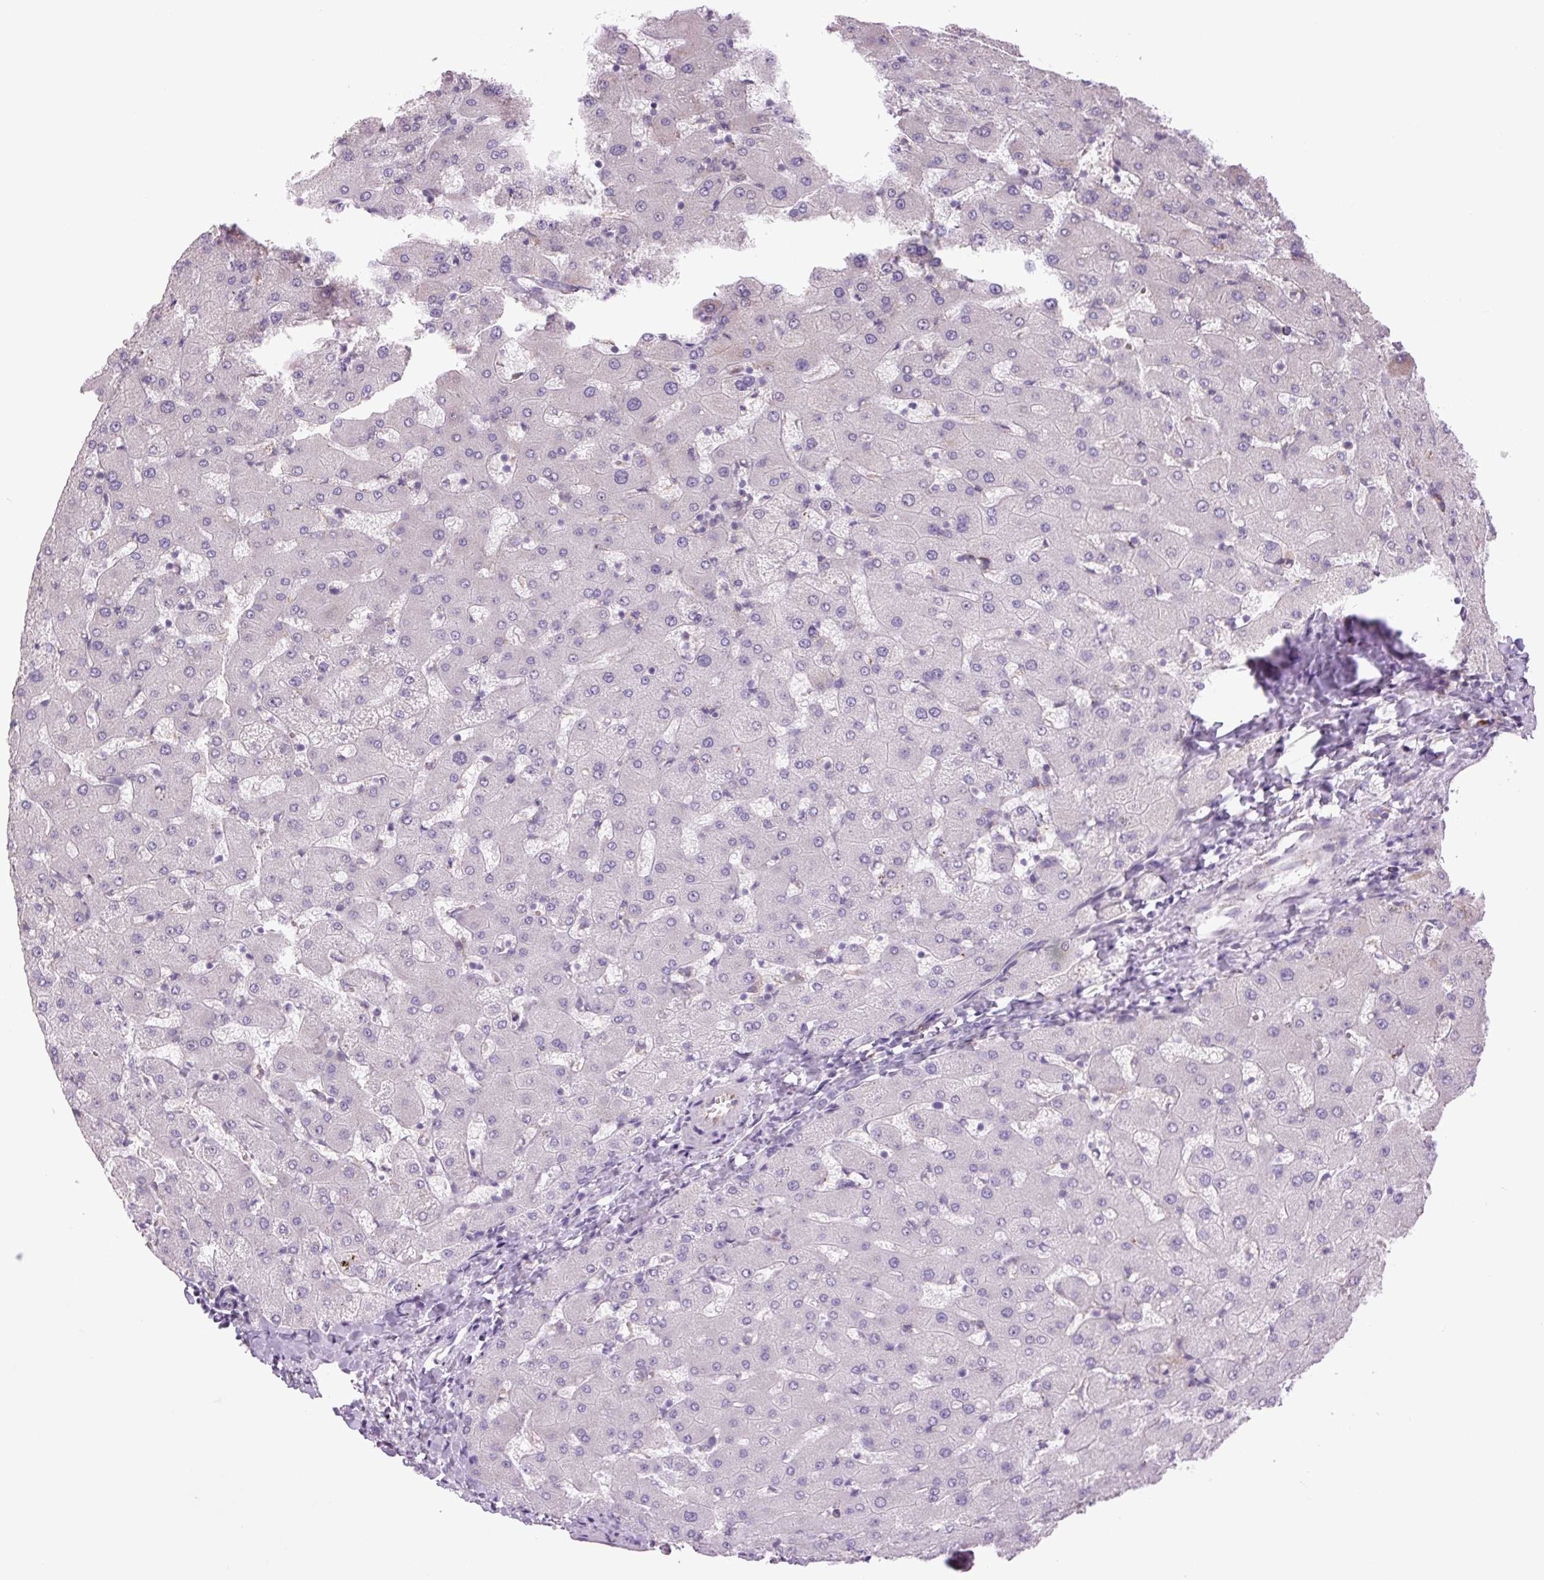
{"staining": {"intensity": "negative", "quantity": "none", "location": "none"}, "tissue": "liver", "cell_type": "Cholangiocytes", "image_type": "normal", "snomed": [{"axis": "morphology", "description": "Normal tissue, NOS"}, {"axis": "topography", "description": "Liver"}], "caption": "There is no significant staining in cholangiocytes of liver. The staining is performed using DAB (3,3'-diaminobenzidine) brown chromogen with nuclei counter-stained in using hematoxylin.", "gene": "PLA2G4A", "patient": {"sex": "female", "age": 63}}